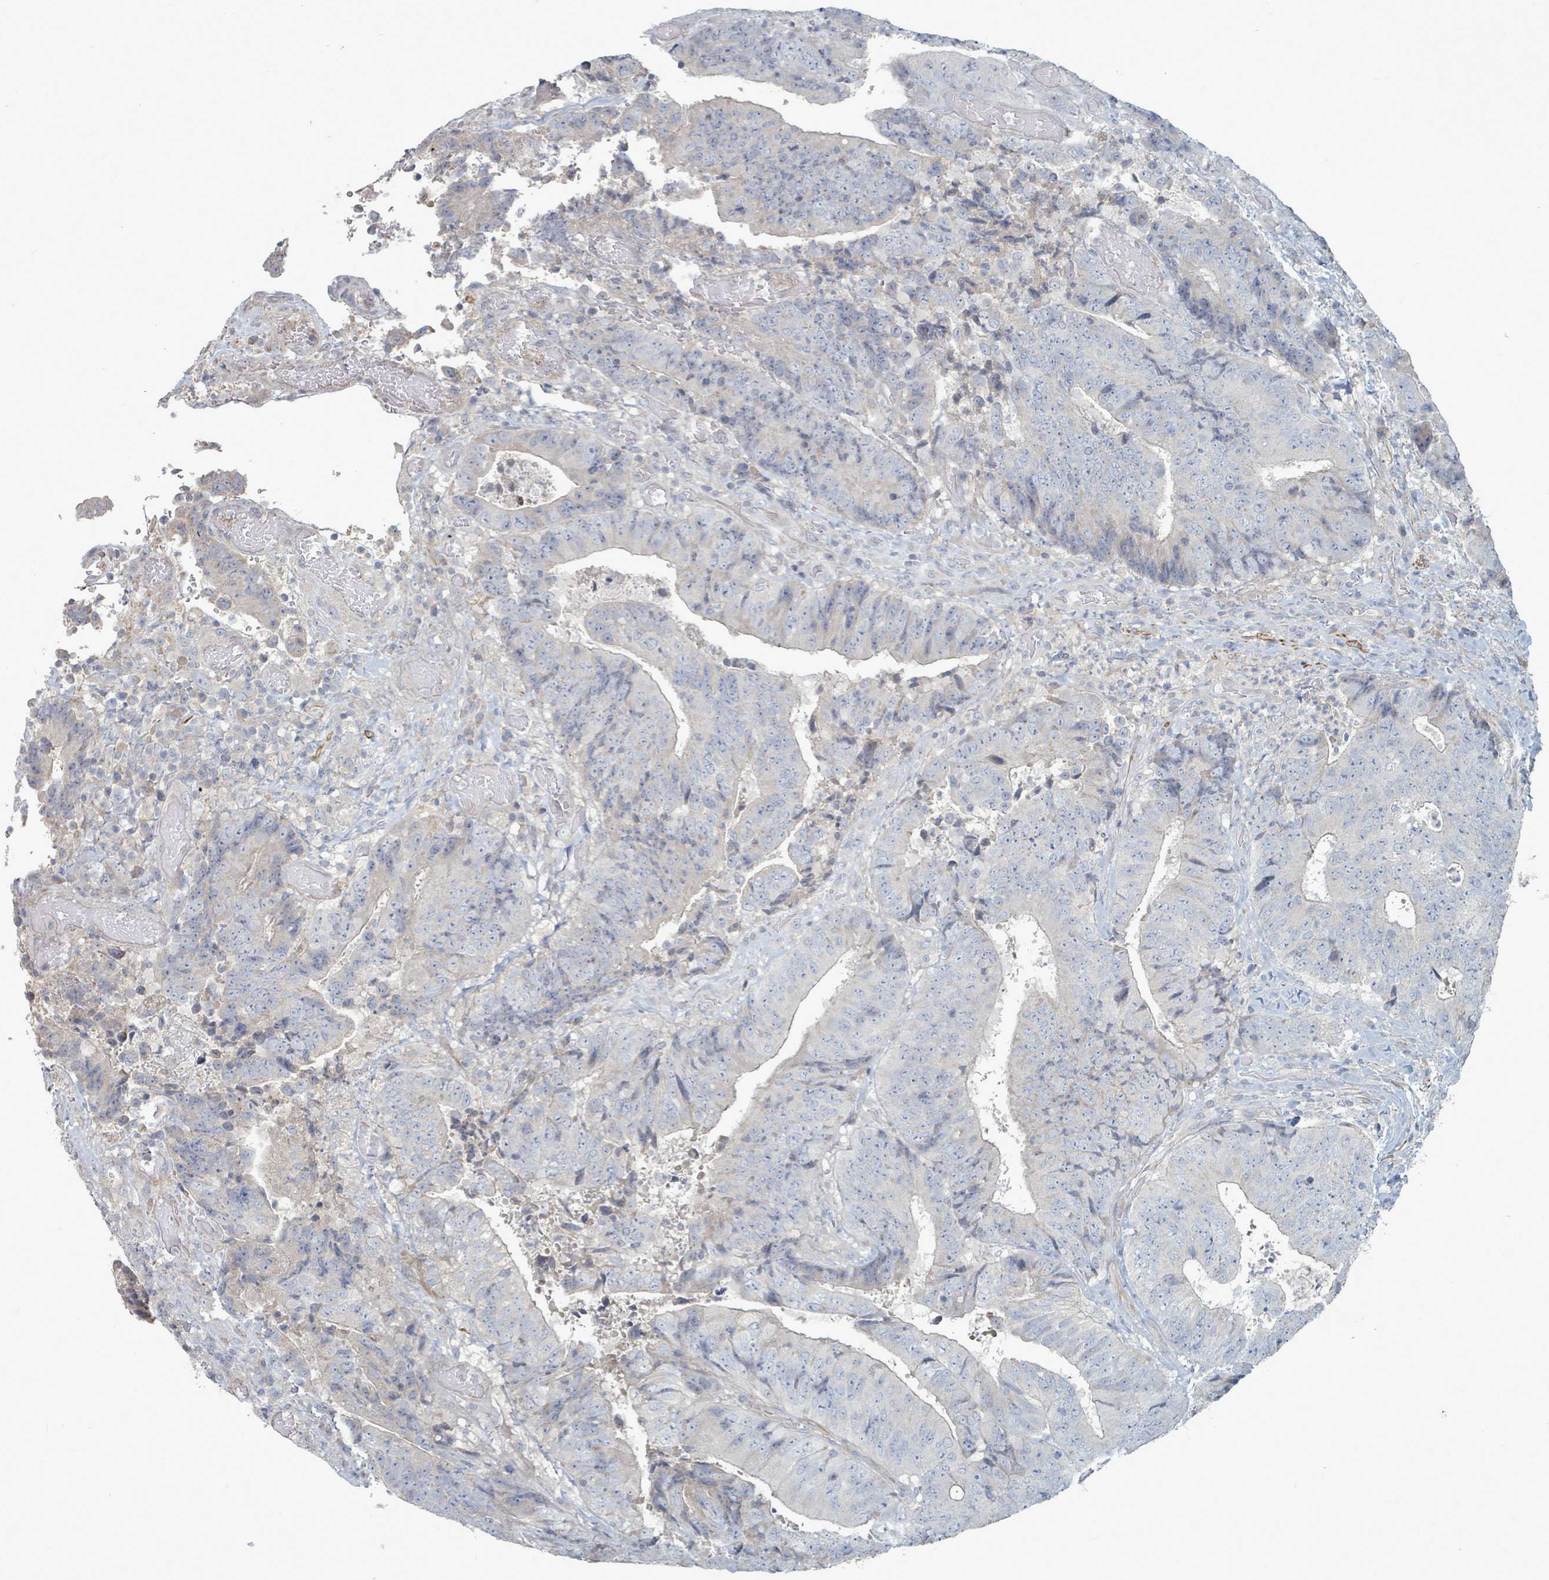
{"staining": {"intensity": "negative", "quantity": "none", "location": "none"}, "tissue": "colorectal cancer", "cell_type": "Tumor cells", "image_type": "cancer", "snomed": [{"axis": "morphology", "description": "Adenocarcinoma, NOS"}, {"axis": "topography", "description": "Rectum"}], "caption": "Adenocarcinoma (colorectal) was stained to show a protein in brown. There is no significant staining in tumor cells. (DAB (3,3'-diaminobenzidine) immunohistochemistry with hematoxylin counter stain).", "gene": "ARGFX", "patient": {"sex": "male", "age": 72}}